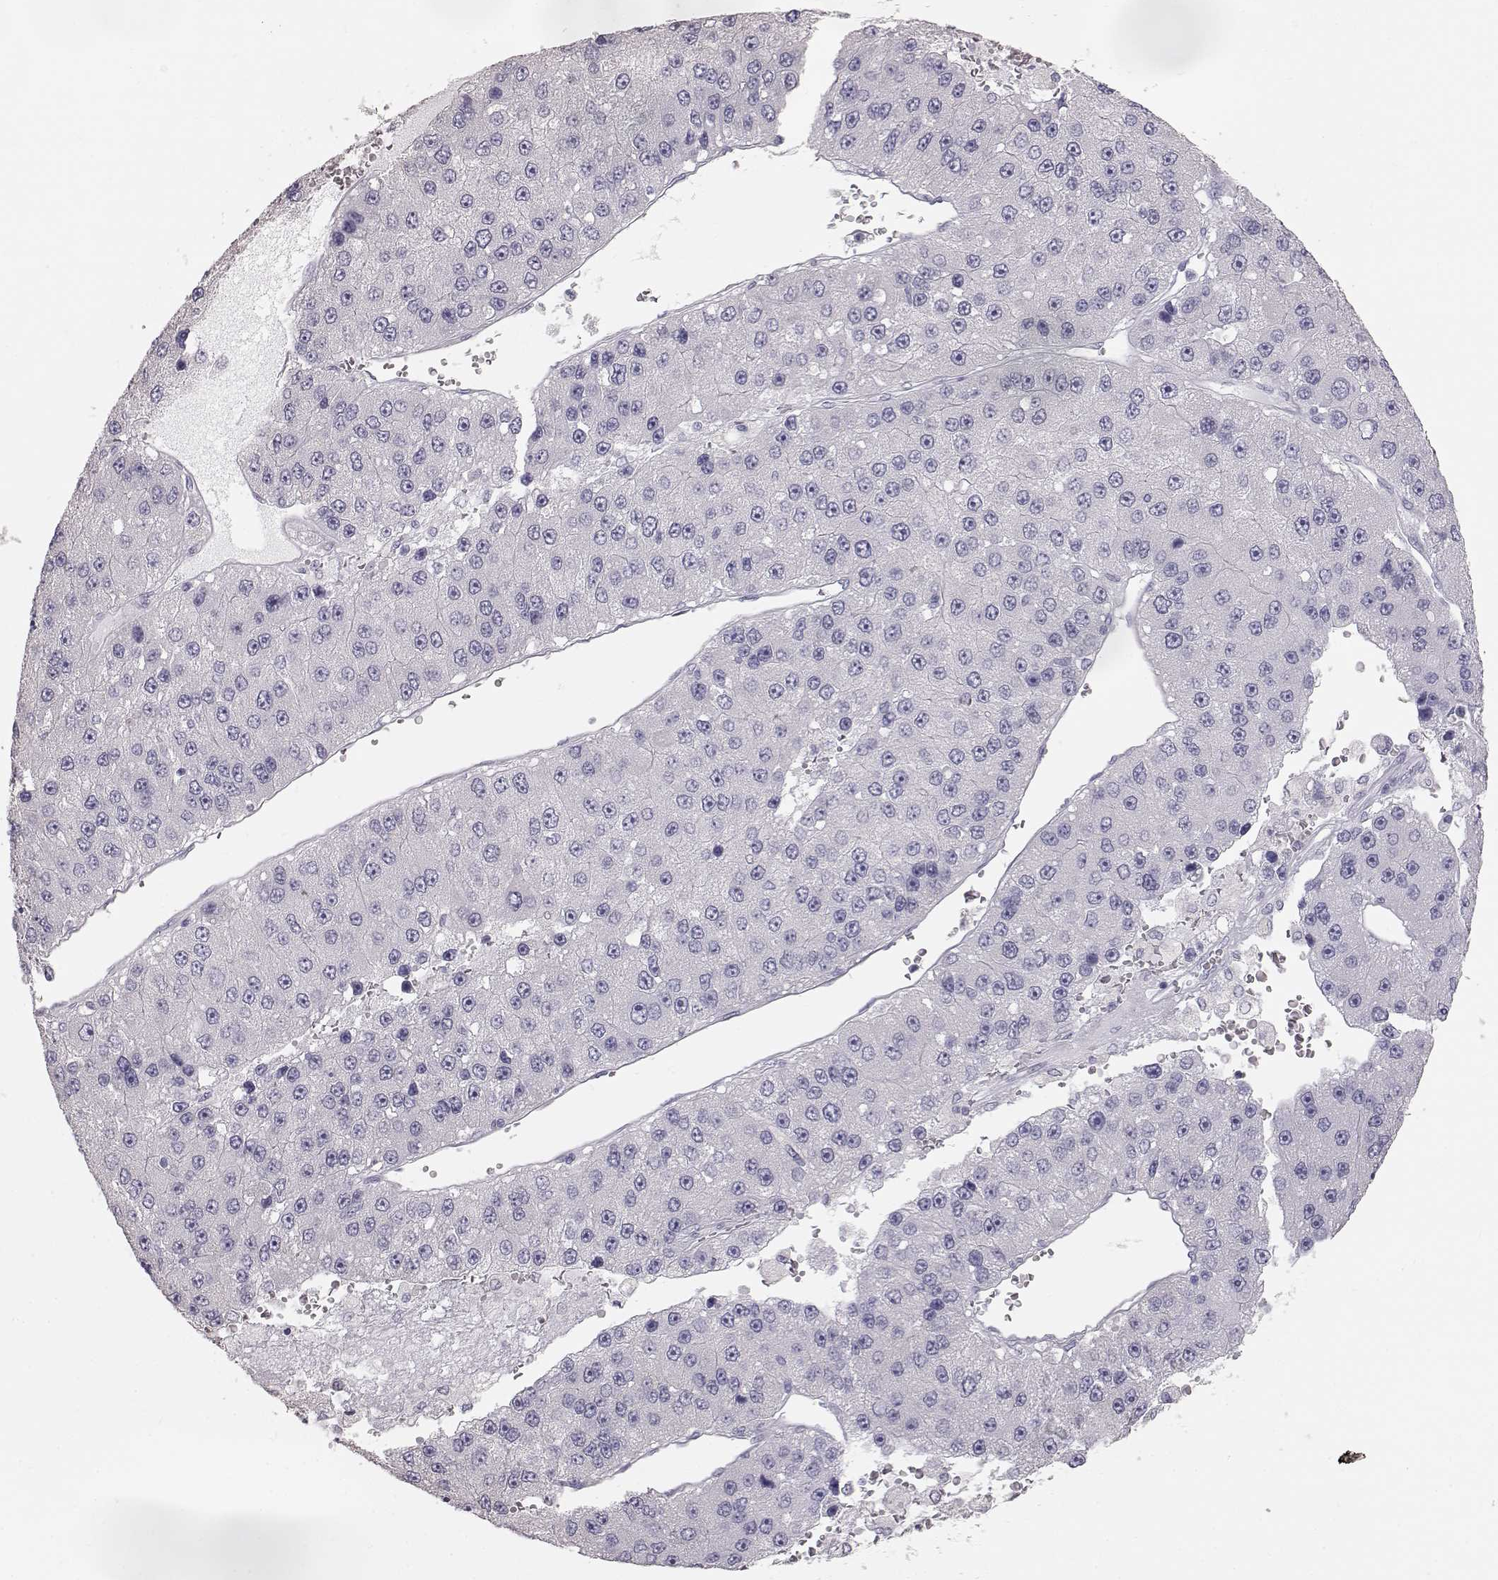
{"staining": {"intensity": "negative", "quantity": "none", "location": "none"}, "tissue": "liver cancer", "cell_type": "Tumor cells", "image_type": "cancer", "snomed": [{"axis": "morphology", "description": "Carcinoma, Hepatocellular, NOS"}, {"axis": "topography", "description": "Liver"}], "caption": "Hepatocellular carcinoma (liver) stained for a protein using immunohistochemistry (IHC) shows no expression tumor cells.", "gene": "KRT33A", "patient": {"sex": "female", "age": 73}}